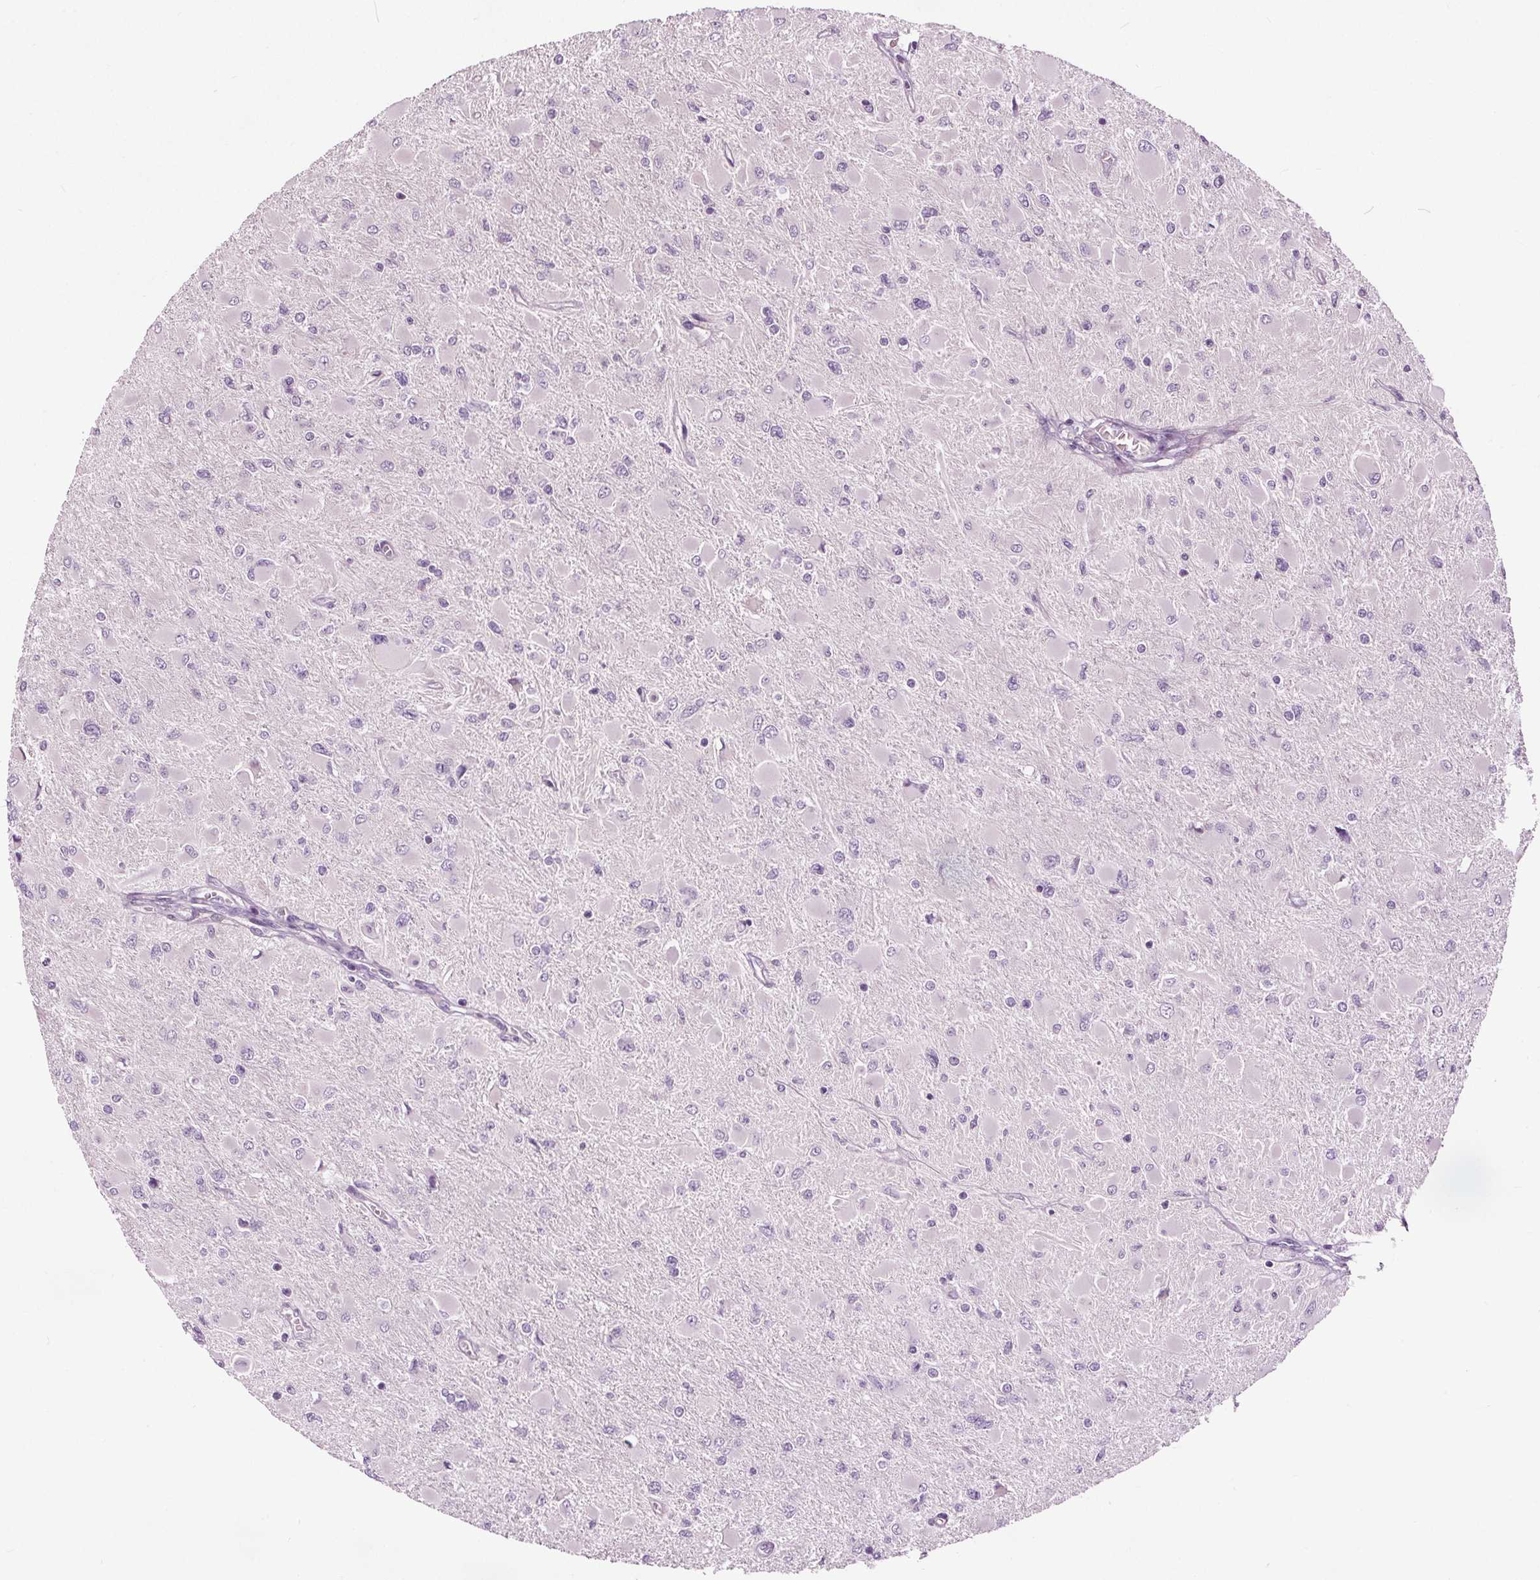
{"staining": {"intensity": "negative", "quantity": "none", "location": "none"}, "tissue": "glioma", "cell_type": "Tumor cells", "image_type": "cancer", "snomed": [{"axis": "morphology", "description": "Glioma, malignant, High grade"}, {"axis": "topography", "description": "Cerebral cortex"}], "caption": "IHC of human glioma shows no expression in tumor cells.", "gene": "RASA1", "patient": {"sex": "female", "age": 36}}